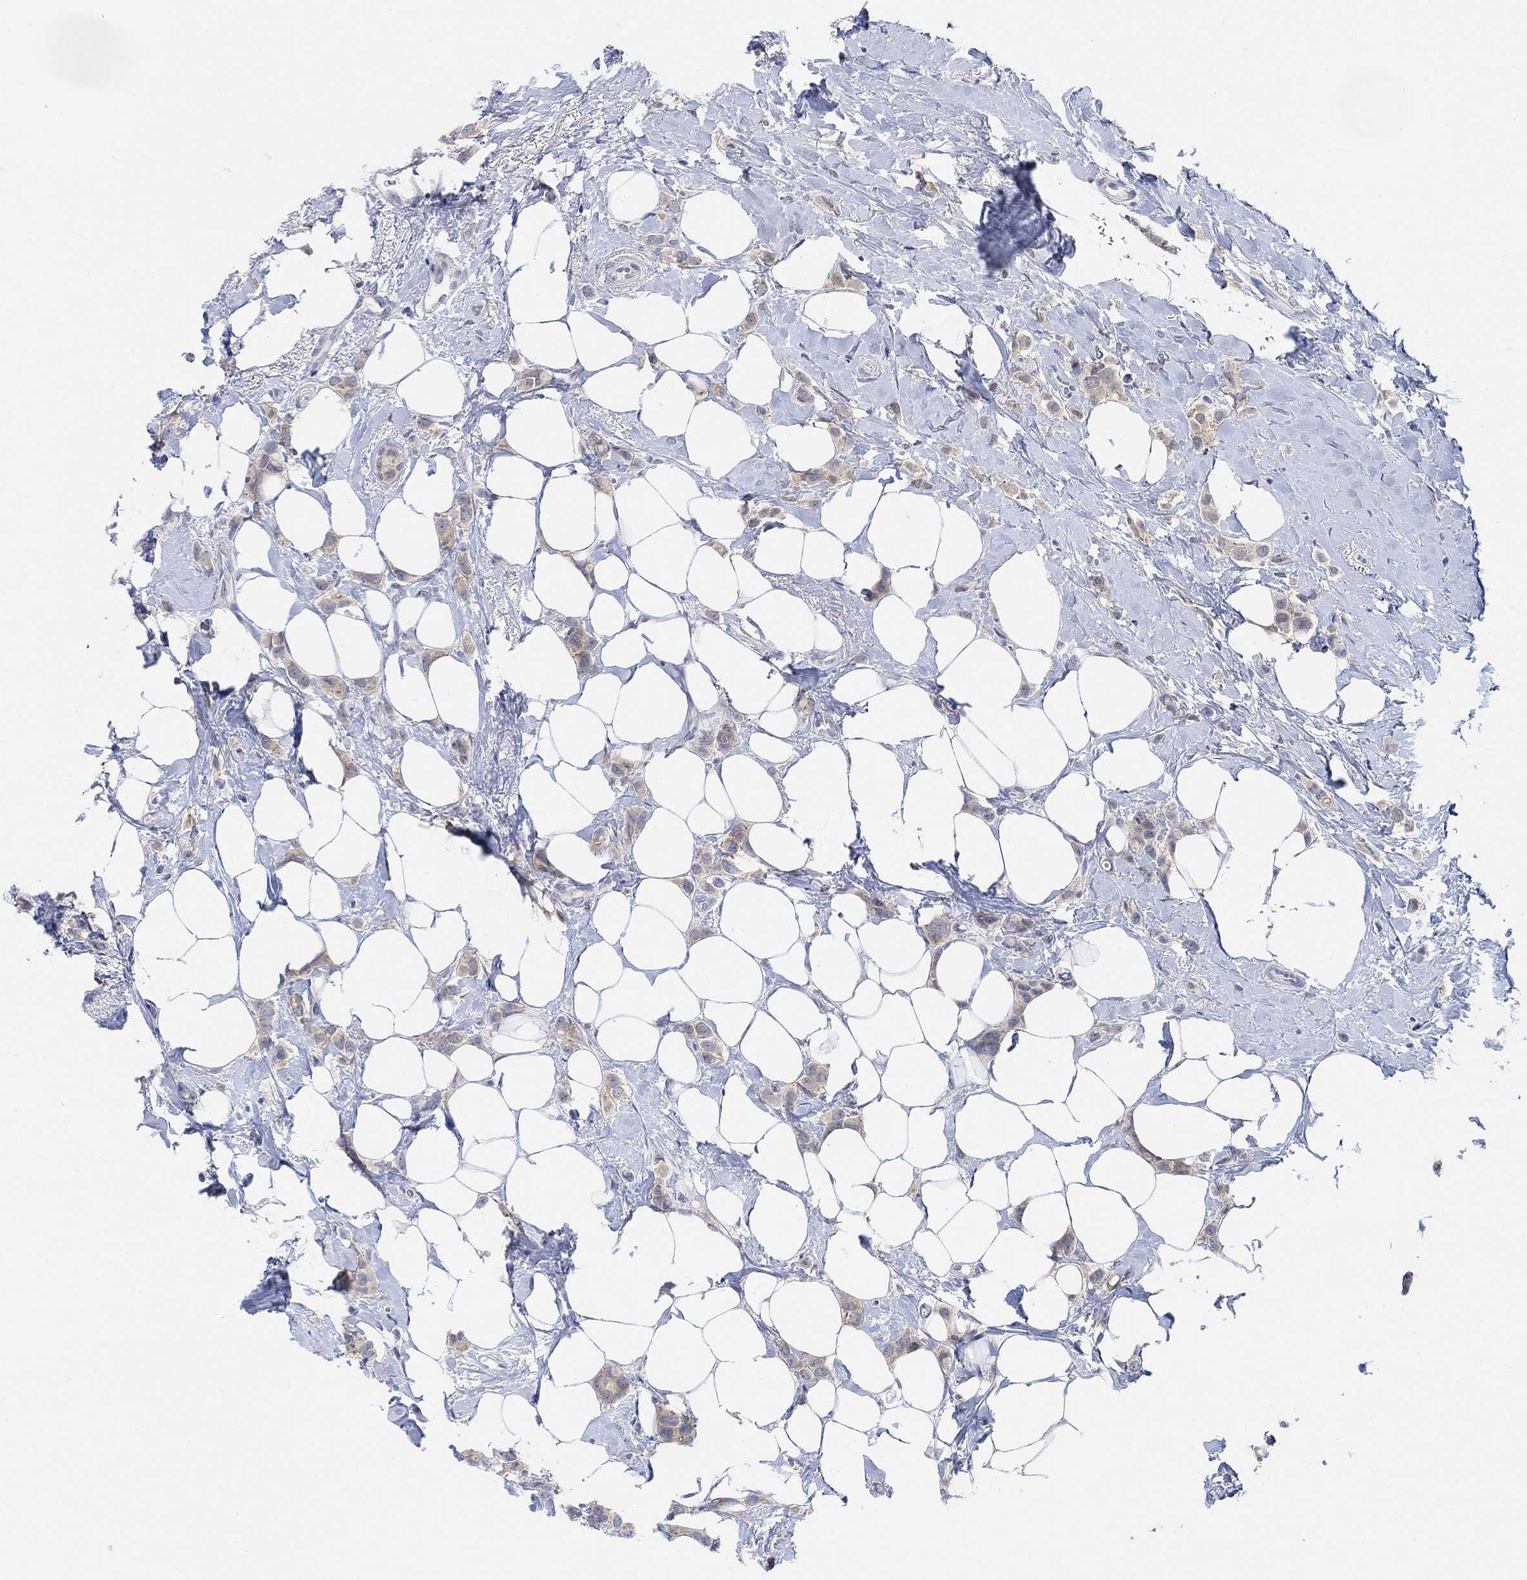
{"staining": {"intensity": "weak", "quantity": "25%-75%", "location": "cytoplasmic/membranous"}, "tissue": "breast cancer", "cell_type": "Tumor cells", "image_type": "cancer", "snomed": [{"axis": "morphology", "description": "Lobular carcinoma"}, {"axis": "topography", "description": "Breast"}], "caption": "The micrograph exhibits a brown stain indicating the presence of a protein in the cytoplasmic/membranous of tumor cells in breast cancer.", "gene": "RIMS1", "patient": {"sex": "female", "age": 66}}